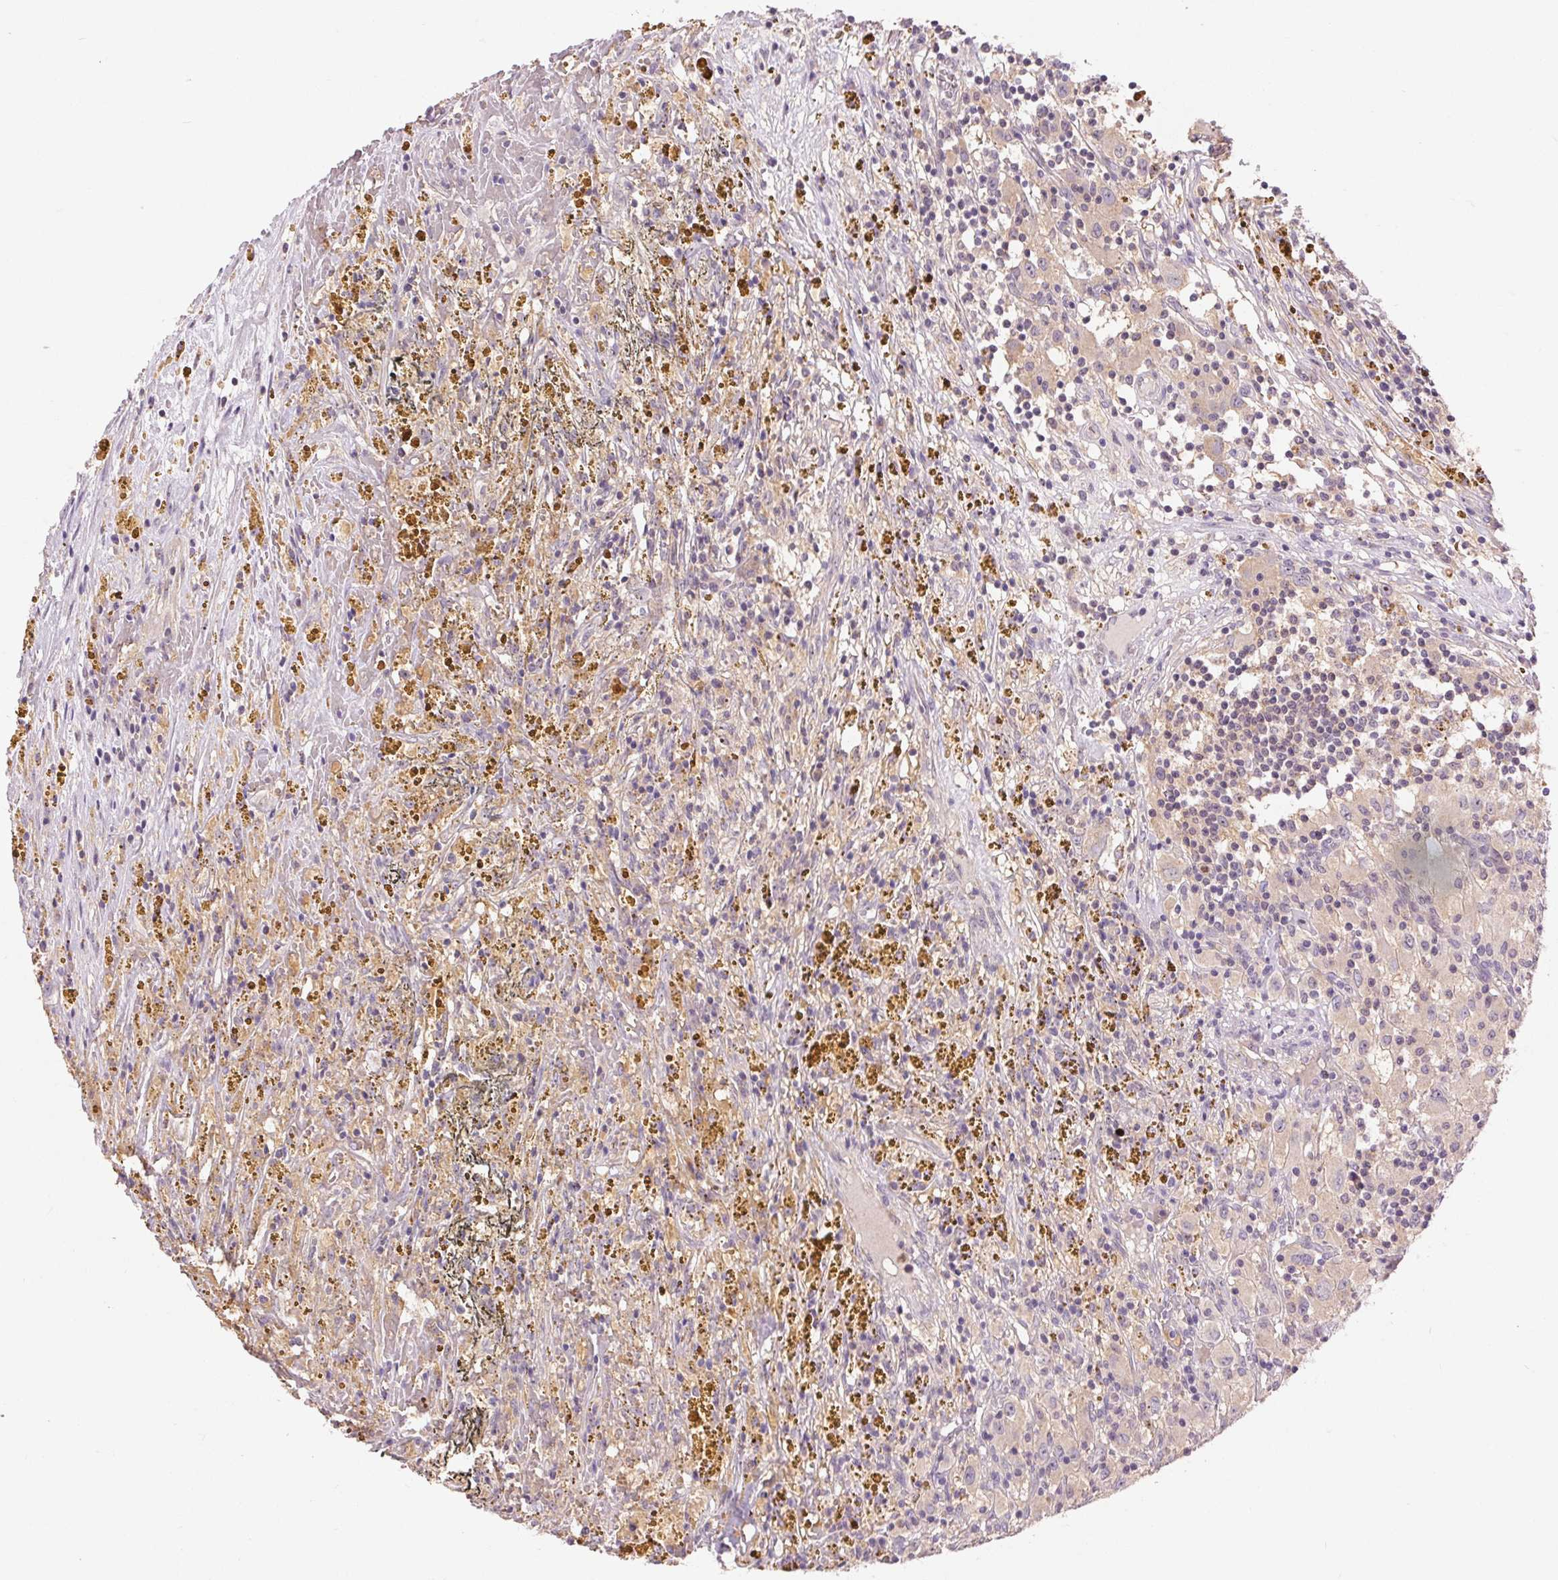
{"staining": {"intensity": "weak", "quantity": "25%-75%", "location": "cytoplasmic/membranous"}, "tissue": "renal cancer", "cell_type": "Tumor cells", "image_type": "cancer", "snomed": [{"axis": "morphology", "description": "Adenocarcinoma, NOS"}, {"axis": "topography", "description": "Kidney"}], "caption": "DAB immunohistochemical staining of adenocarcinoma (renal) reveals weak cytoplasmic/membranous protein positivity in approximately 25%-75% of tumor cells.", "gene": "RANBP3L", "patient": {"sex": "female", "age": 67}}